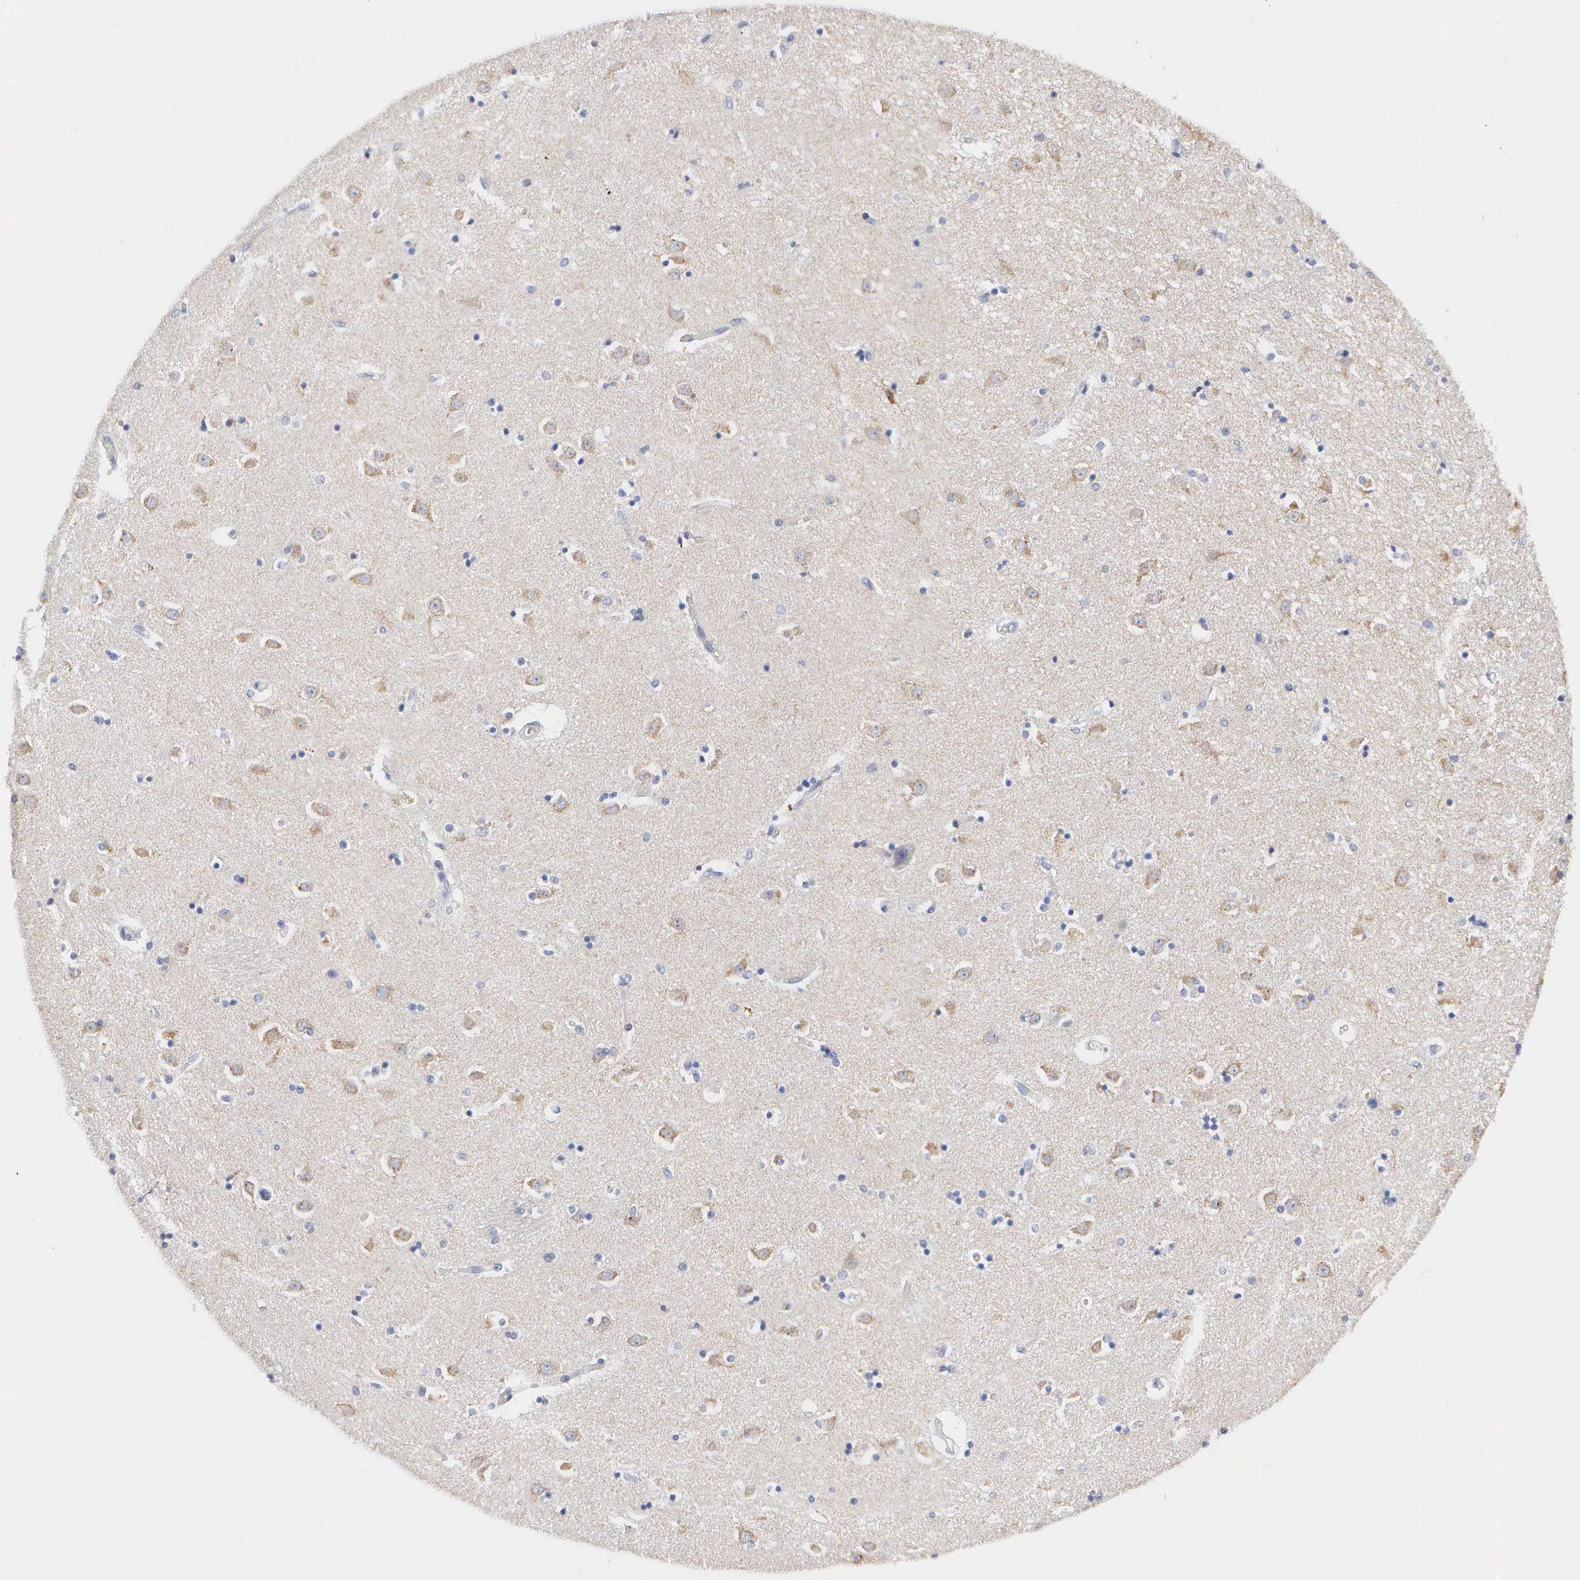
{"staining": {"intensity": "negative", "quantity": "none", "location": "none"}, "tissue": "caudate", "cell_type": "Glial cells", "image_type": "normal", "snomed": [{"axis": "morphology", "description": "Normal tissue, NOS"}, {"axis": "topography", "description": "Lateral ventricle wall"}], "caption": "High magnification brightfield microscopy of unremarkable caudate stained with DAB (brown) and counterstained with hematoxylin (blue): glial cells show no significant expression. The staining is performed using DAB (3,3'-diaminobenzidine) brown chromogen with nuclei counter-stained in using hematoxylin.", "gene": "ASPHD2", "patient": {"sex": "female", "age": 54}}